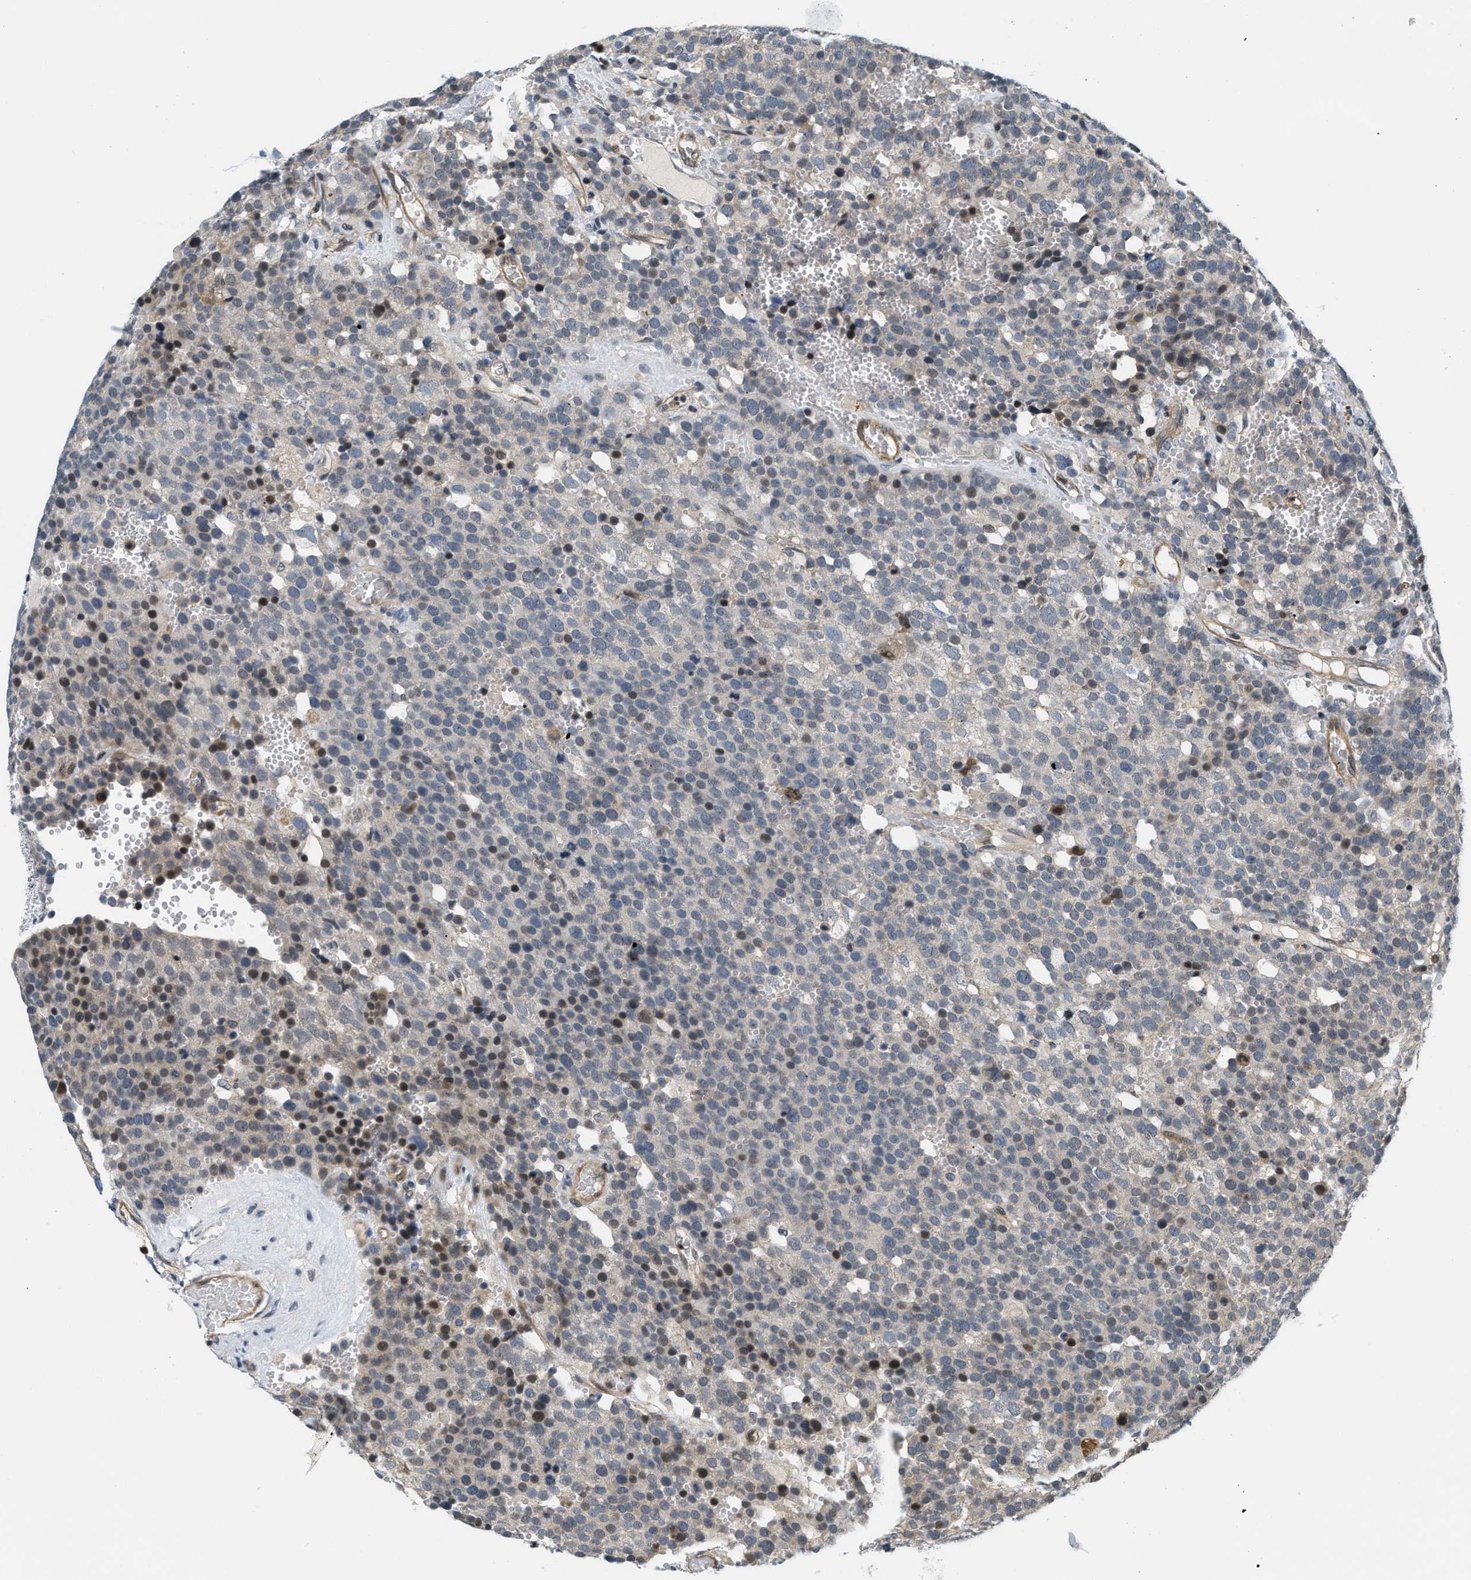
{"staining": {"intensity": "negative", "quantity": "none", "location": "none"}, "tissue": "testis cancer", "cell_type": "Tumor cells", "image_type": "cancer", "snomed": [{"axis": "morphology", "description": "Seminoma, NOS"}, {"axis": "topography", "description": "Testis"}], "caption": "High power microscopy histopathology image of an IHC histopathology image of testis cancer (seminoma), revealing no significant staining in tumor cells.", "gene": "KMT2A", "patient": {"sex": "male", "age": 71}}